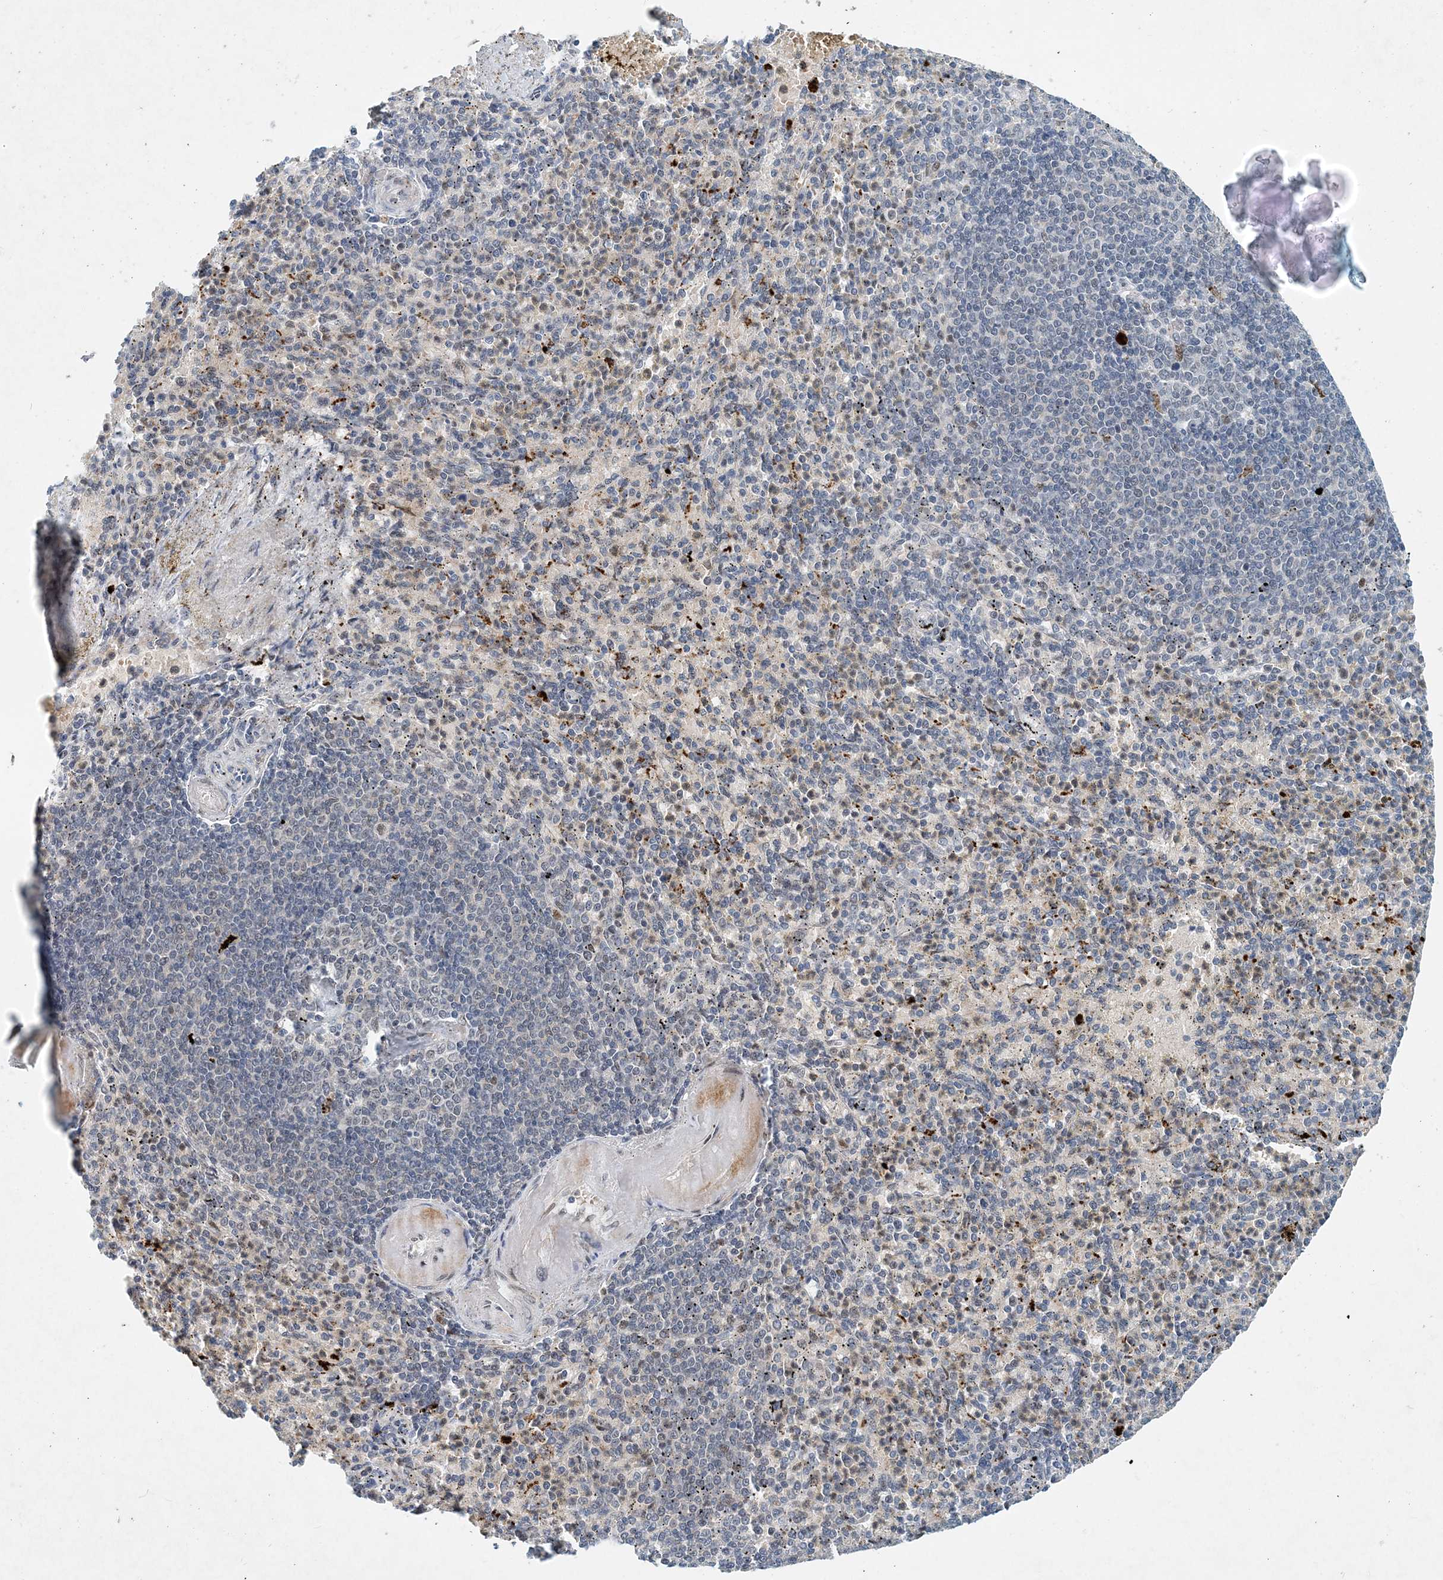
{"staining": {"intensity": "negative", "quantity": "none", "location": "none"}, "tissue": "spleen", "cell_type": "Cells in red pulp", "image_type": "normal", "snomed": [{"axis": "morphology", "description": "Normal tissue, NOS"}, {"axis": "topography", "description": "Spleen"}], "caption": "This is an immunohistochemistry (IHC) micrograph of unremarkable human spleen. There is no expression in cells in red pulp.", "gene": "KPNA4", "patient": {"sex": "female", "age": 74}}